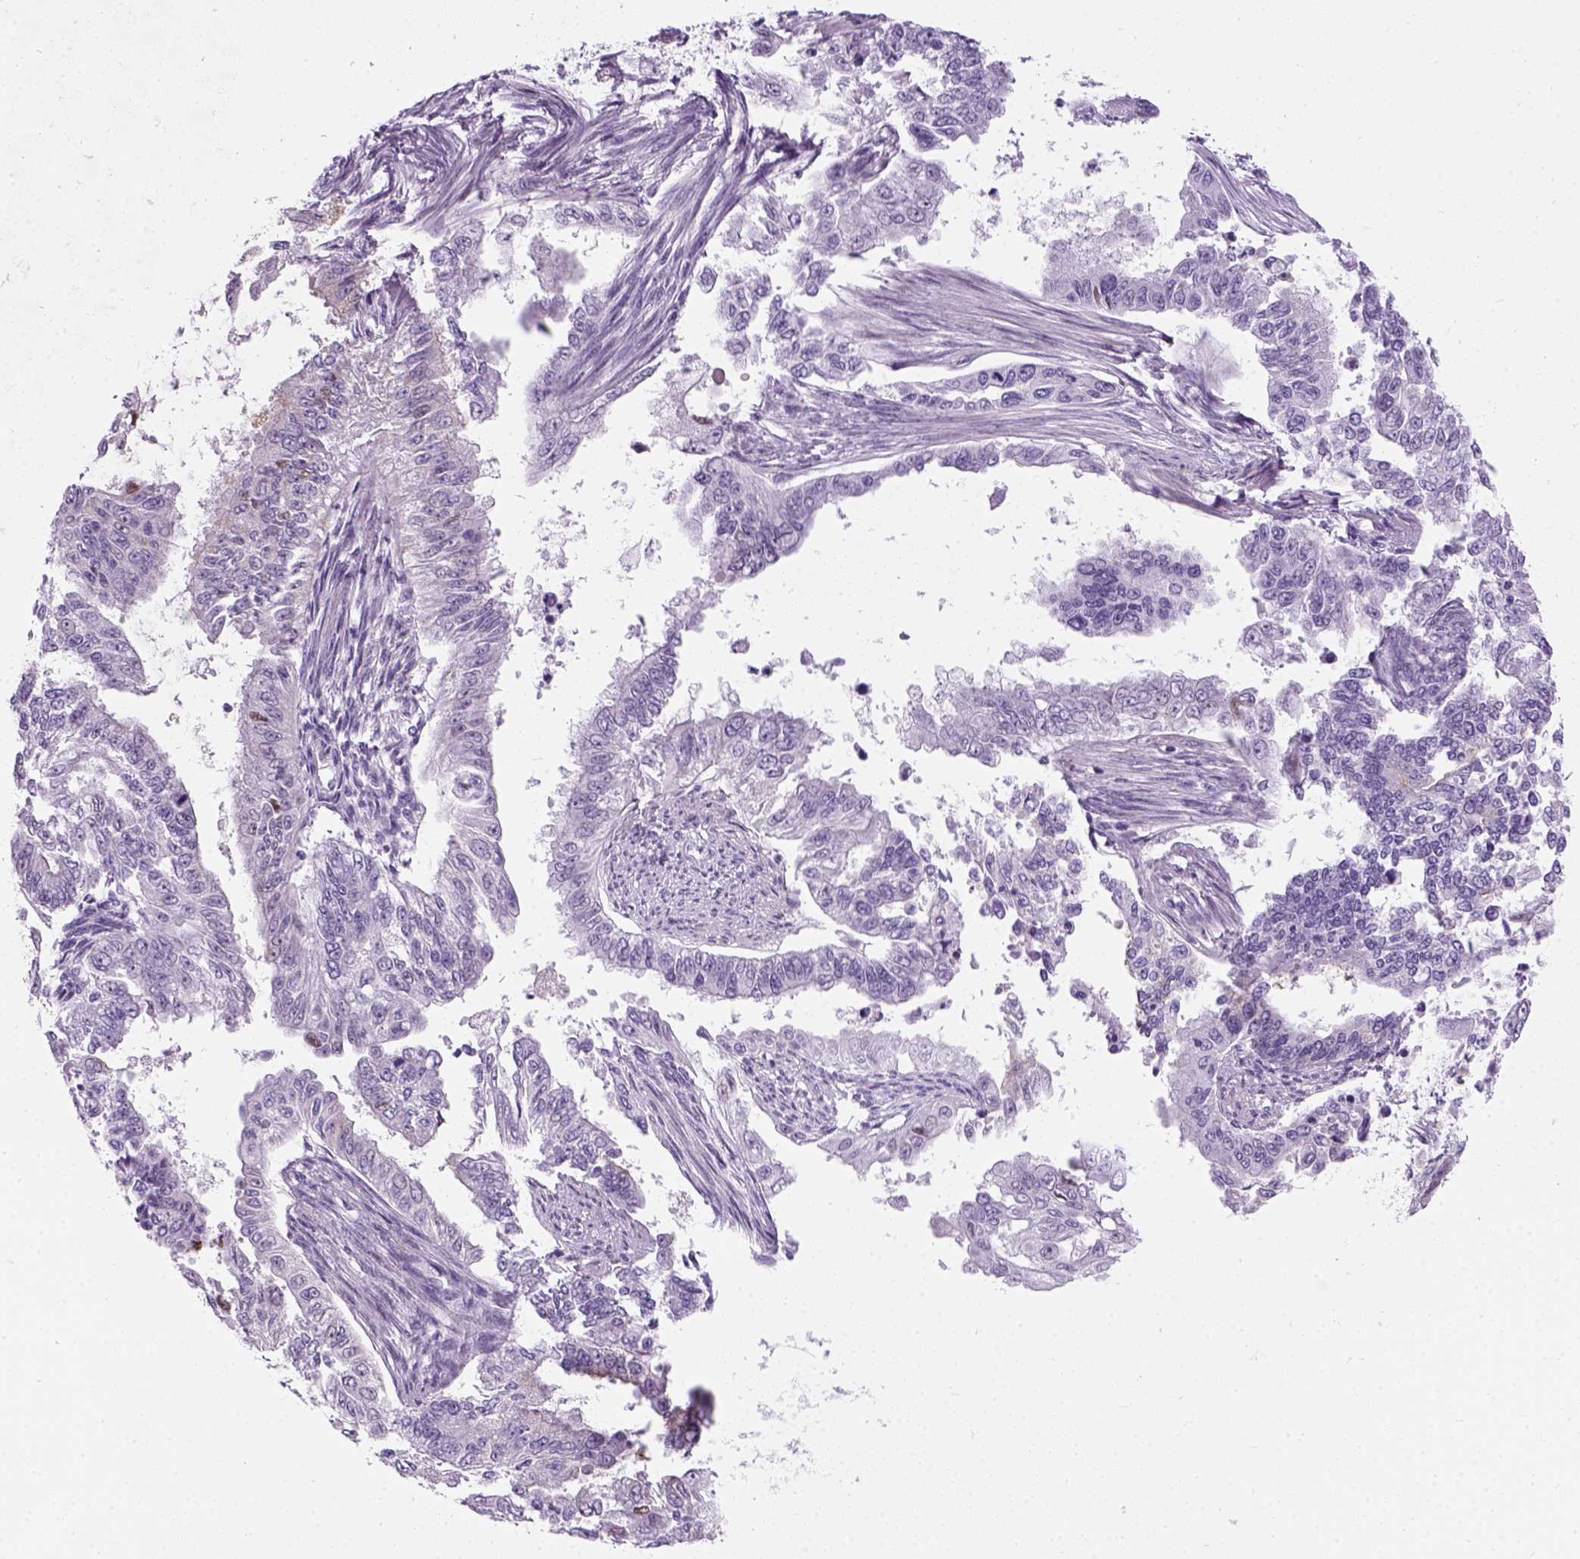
{"staining": {"intensity": "negative", "quantity": "none", "location": "none"}, "tissue": "endometrial cancer", "cell_type": "Tumor cells", "image_type": "cancer", "snomed": [{"axis": "morphology", "description": "Adenocarcinoma, NOS"}, {"axis": "topography", "description": "Uterus"}], "caption": "Immunohistochemical staining of adenocarcinoma (endometrial) displays no significant expression in tumor cells.", "gene": "AXDND1", "patient": {"sex": "female", "age": 59}}